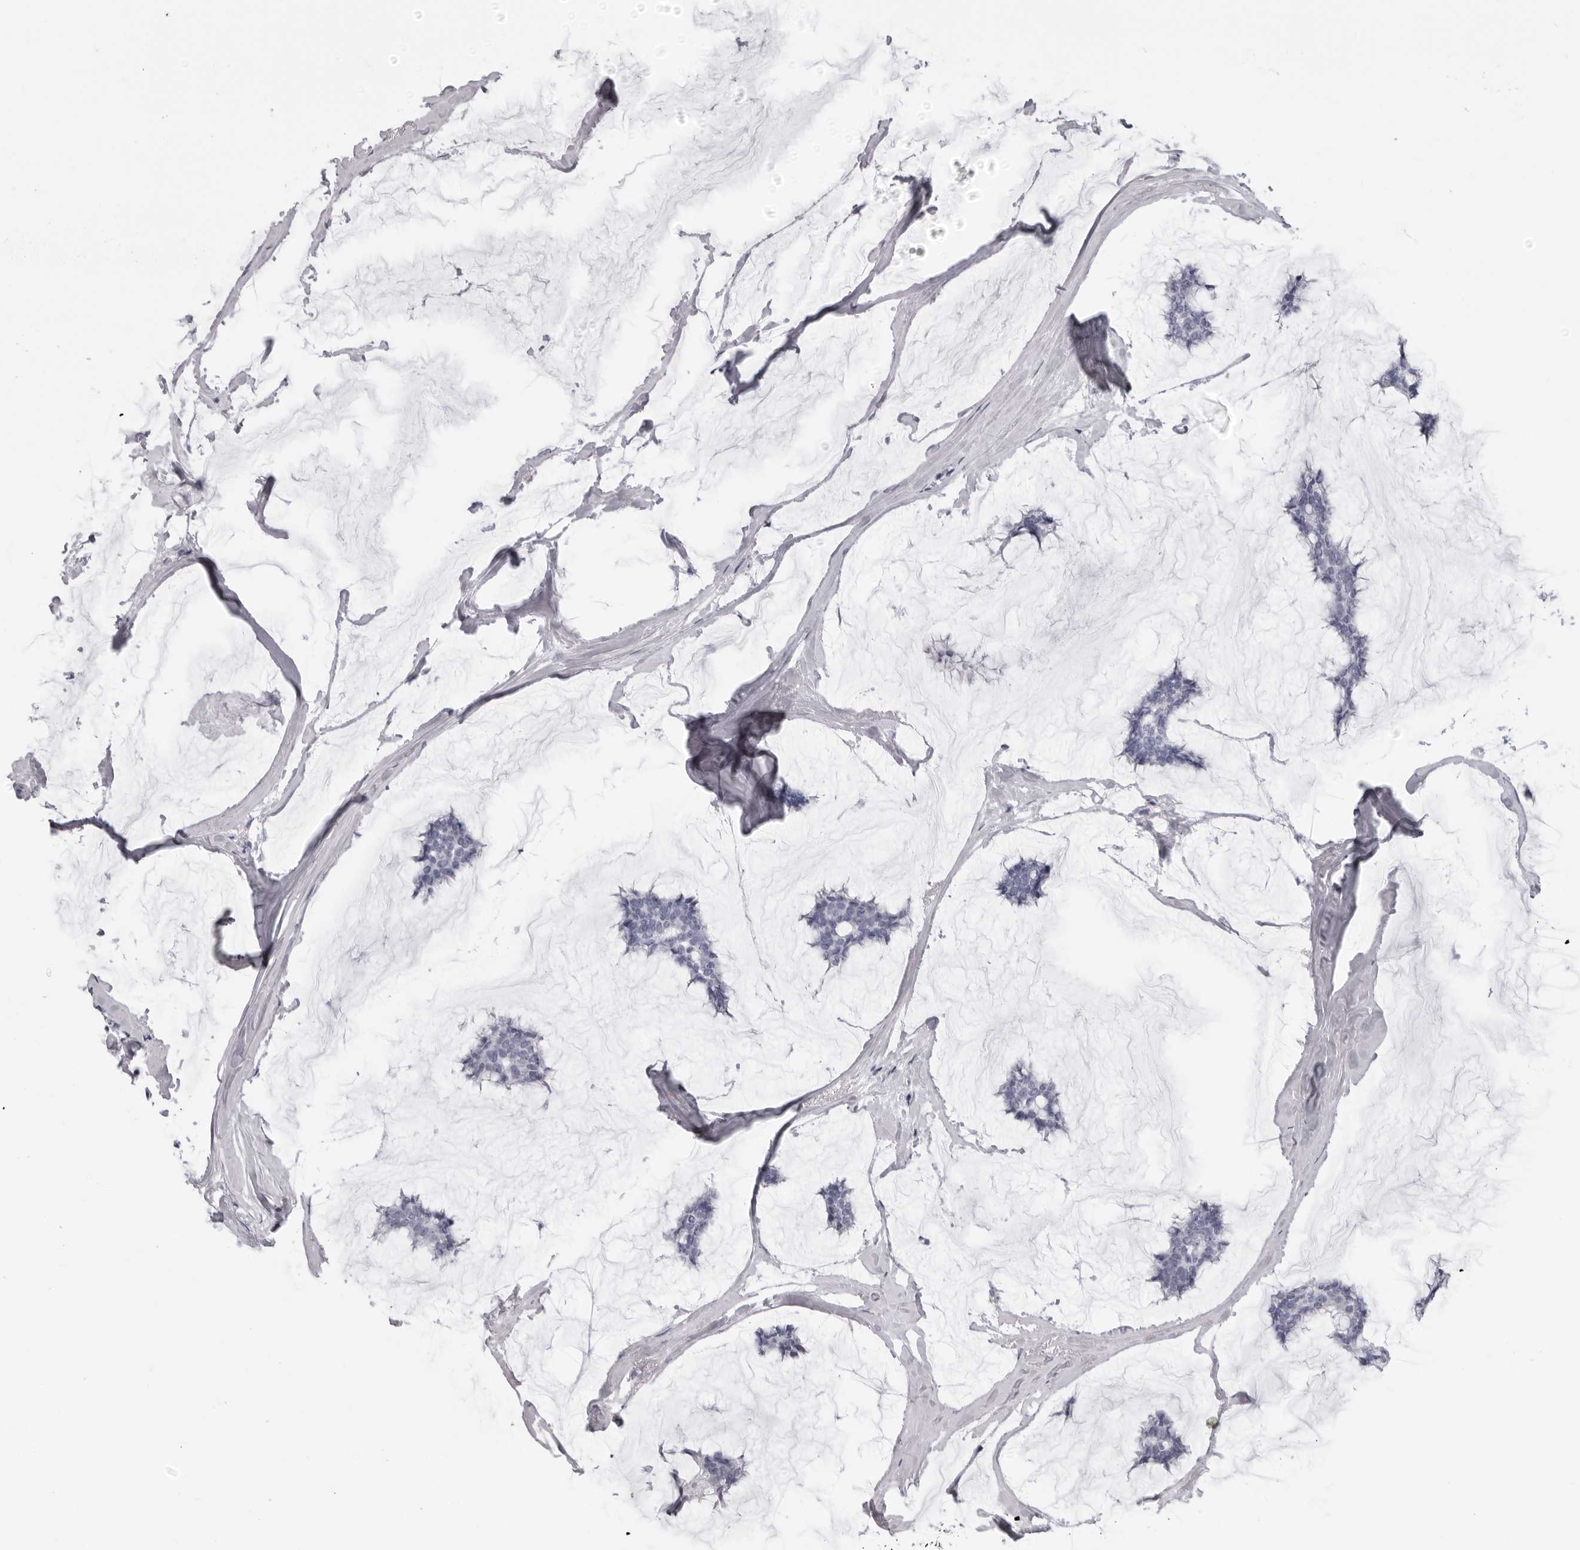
{"staining": {"intensity": "negative", "quantity": "none", "location": "none"}, "tissue": "breast cancer", "cell_type": "Tumor cells", "image_type": "cancer", "snomed": [{"axis": "morphology", "description": "Duct carcinoma"}, {"axis": "topography", "description": "Breast"}], "caption": "High magnification brightfield microscopy of invasive ductal carcinoma (breast) stained with DAB (brown) and counterstained with hematoxylin (blue): tumor cells show no significant staining.", "gene": "DNALI1", "patient": {"sex": "female", "age": 93}}